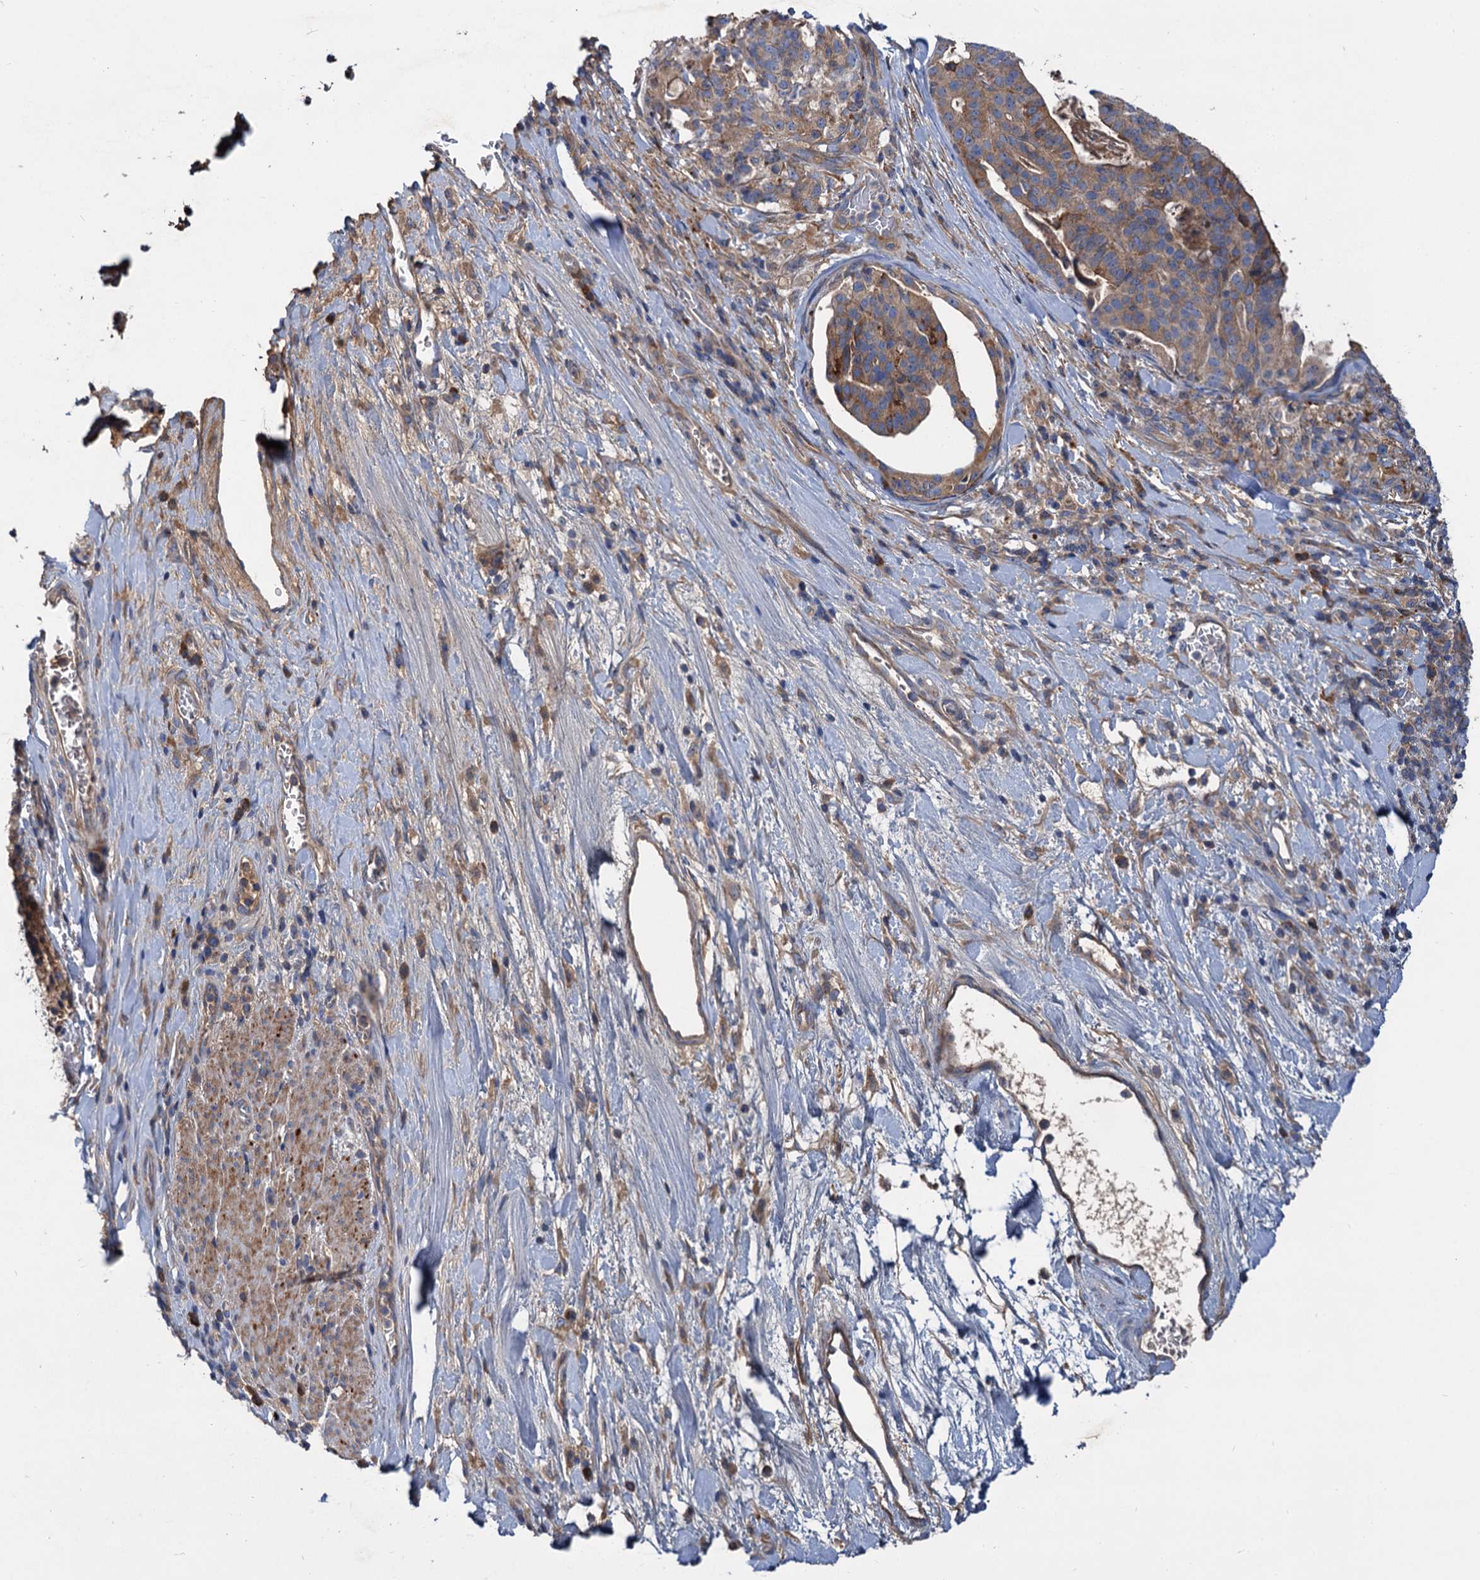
{"staining": {"intensity": "moderate", "quantity": ">75%", "location": "cytoplasmic/membranous"}, "tissue": "stomach cancer", "cell_type": "Tumor cells", "image_type": "cancer", "snomed": [{"axis": "morphology", "description": "Adenocarcinoma, NOS"}, {"axis": "topography", "description": "Stomach"}], "caption": "Moderate cytoplasmic/membranous expression for a protein is identified in about >75% of tumor cells of stomach cancer using immunohistochemistry.", "gene": "ALKBH7", "patient": {"sex": "male", "age": 48}}